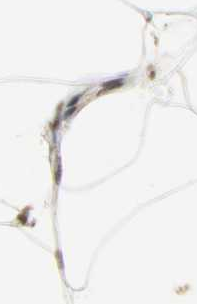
{"staining": {"intensity": "weak", "quantity": "25%-75%", "location": "cytoplasmic/membranous"}, "tissue": "adipose tissue", "cell_type": "Adipocytes", "image_type": "normal", "snomed": [{"axis": "morphology", "description": "Normal tissue, NOS"}, {"axis": "topography", "description": "Breast"}, {"axis": "topography", "description": "Soft tissue"}], "caption": "Weak cytoplasmic/membranous protein expression is appreciated in approximately 25%-75% of adipocytes in adipose tissue.", "gene": "KAT2B", "patient": {"sex": "female", "age": 25}}